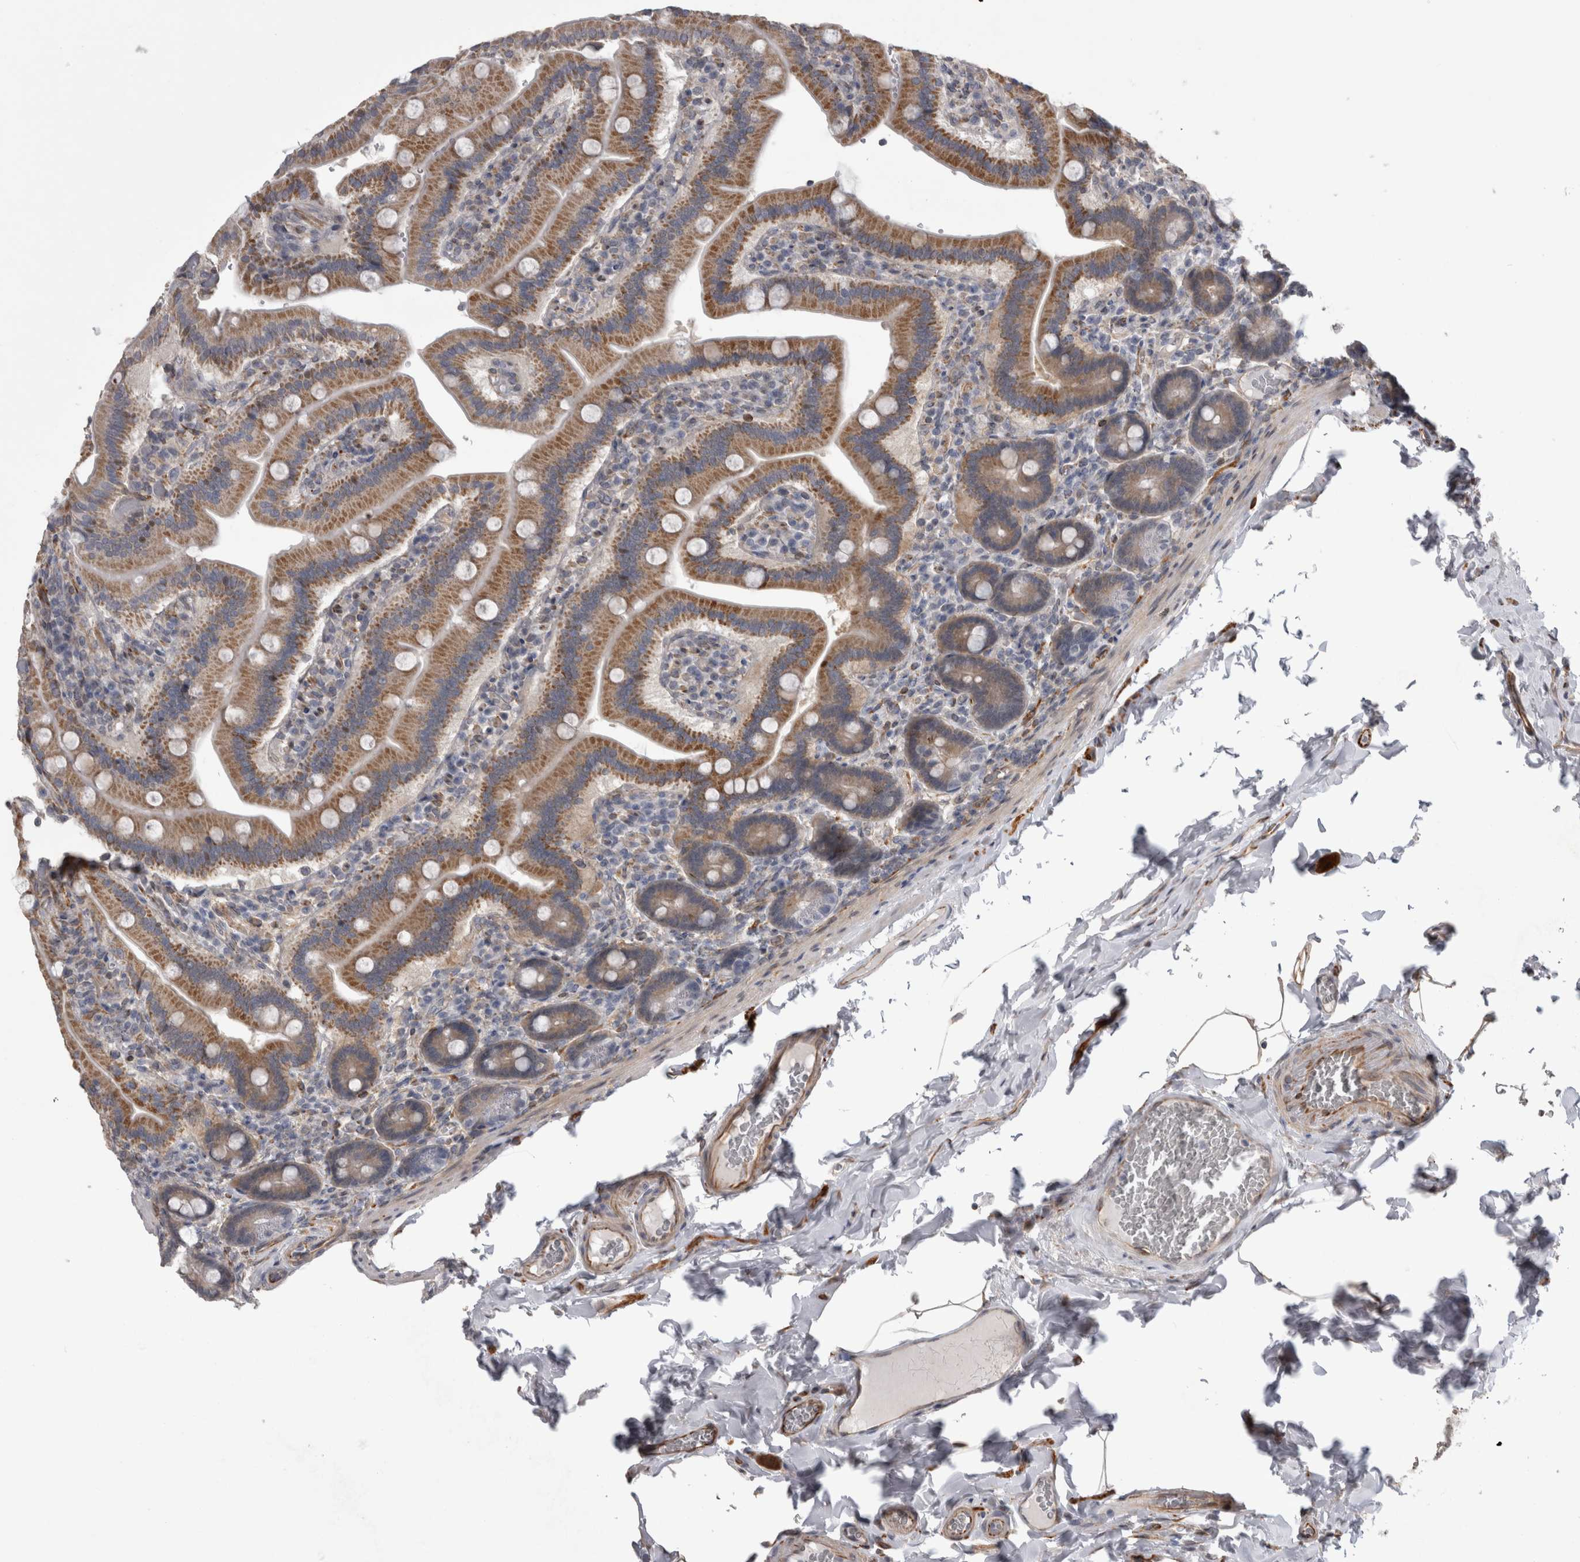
{"staining": {"intensity": "moderate", "quantity": ">75%", "location": "cytoplasmic/membranous"}, "tissue": "duodenum", "cell_type": "Glandular cells", "image_type": "normal", "snomed": [{"axis": "morphology", "description": "Normal tissue, NOS"}, {"axis": "topography", "description": "Duodenum"}], "caption": "Immunohistochemical staining of normal duodenum shows moderate cytoplasmic/membranous protein expression in approximately >75% of glandular cells. Ihc stains the protein in brown and the nuclei are stained blue.", "gene": "ACOT7", "patient": {"sex": "female", "age": 62}}